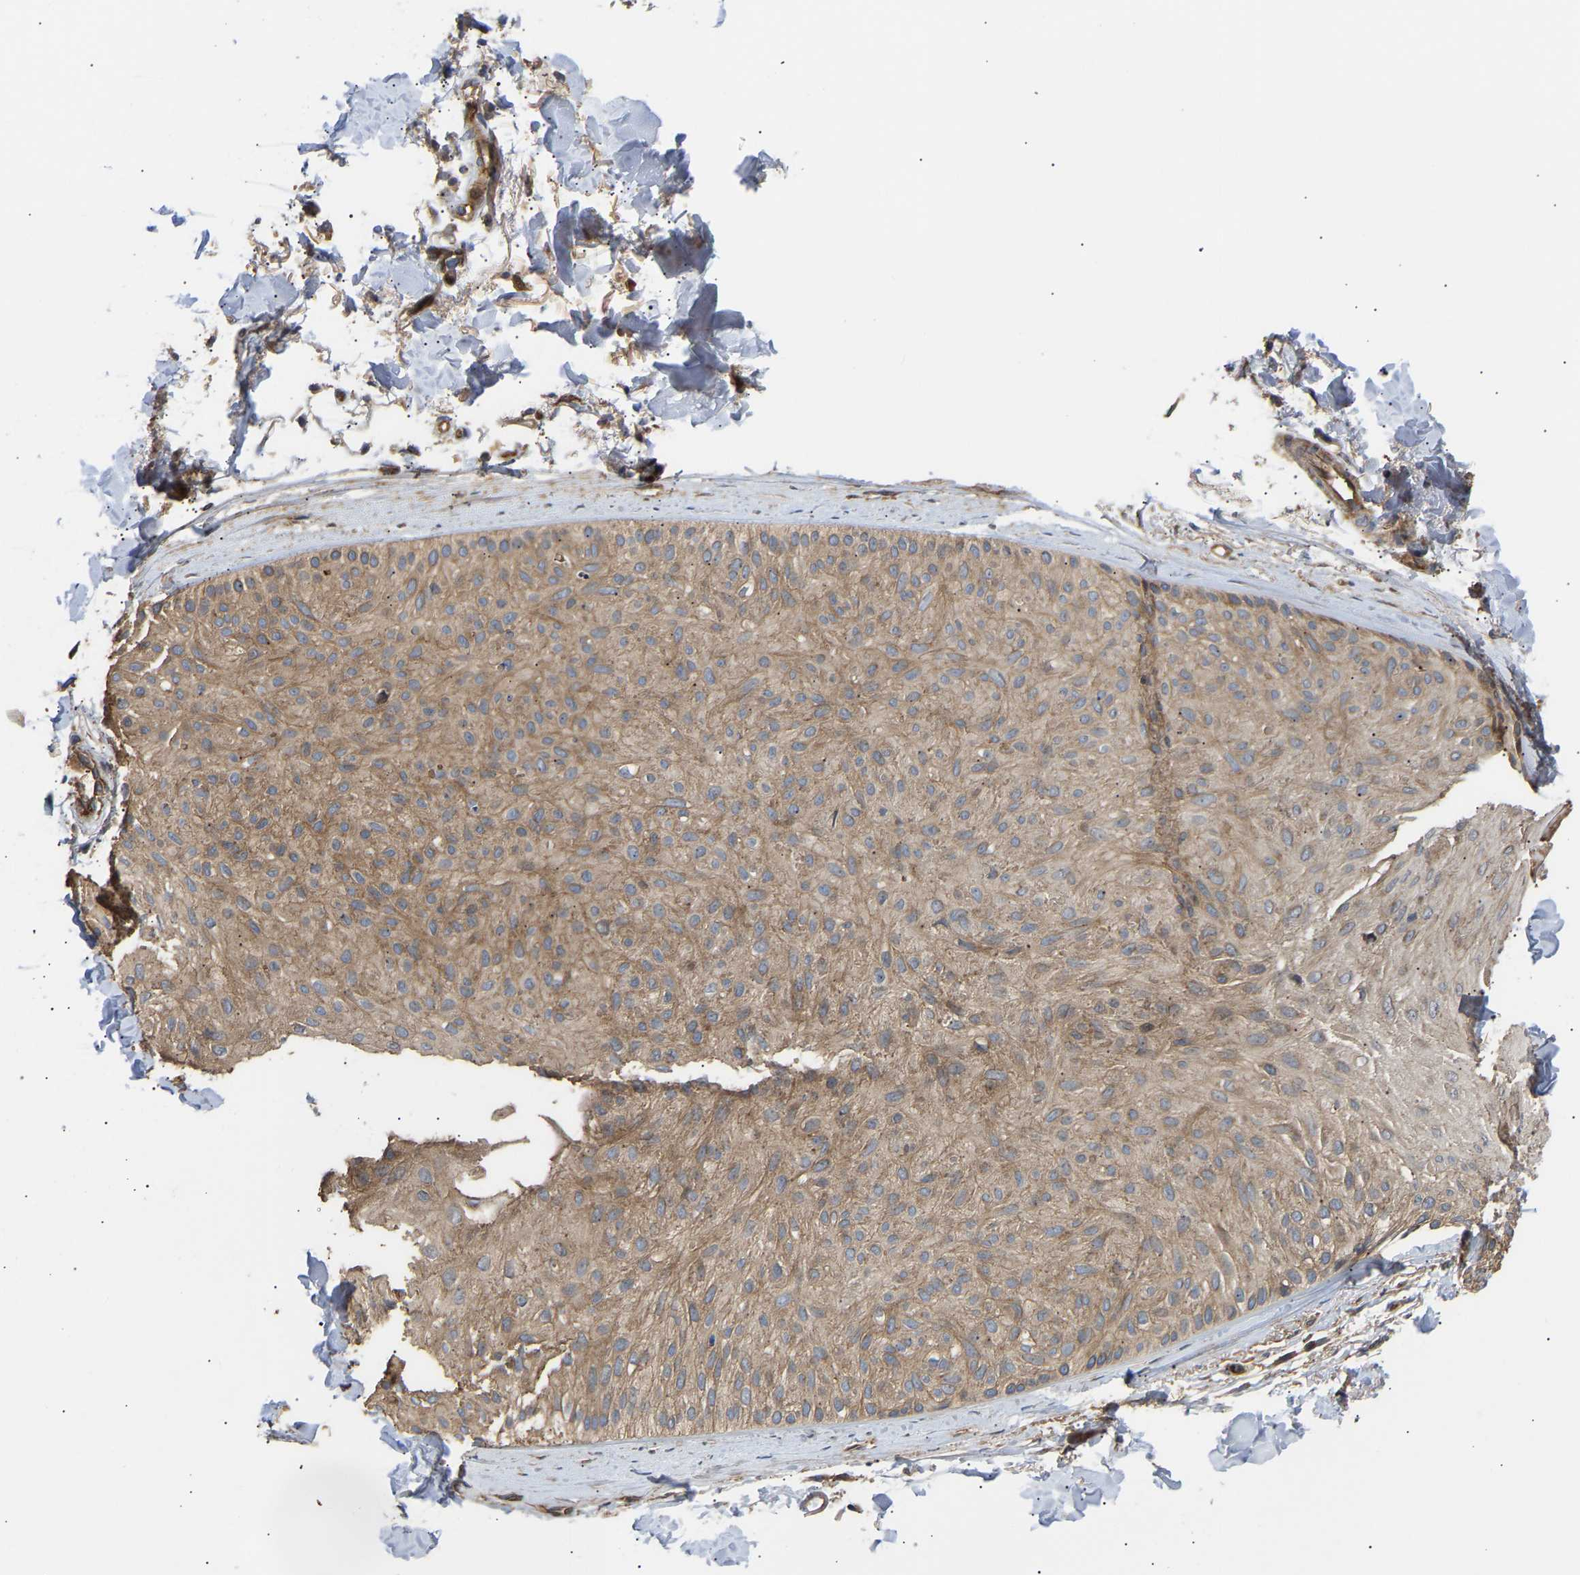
{"staining": {"intensity": "moderate", "quantity": ">75%", "location": "cytoplasmic/membranous"}, "tissue": "skin cancer", "cell_type": "Tumor cells", "image_type": "cancer", "snomed": [{"axis": "morphology", "description": "Normal tissue, NOS"}, {"axis": "morphology", "description": "Basal cell carcinoma"}, {"axis": "topography", "description": "Skin"}], "caption": "Skin cancer (basal cell carcinoma) stained for a protein shows moderate cytoplasmic/membranous positivity in tumor cells.", "gene": "STAU1", "patient": {"sex": "male", "age": 52}}